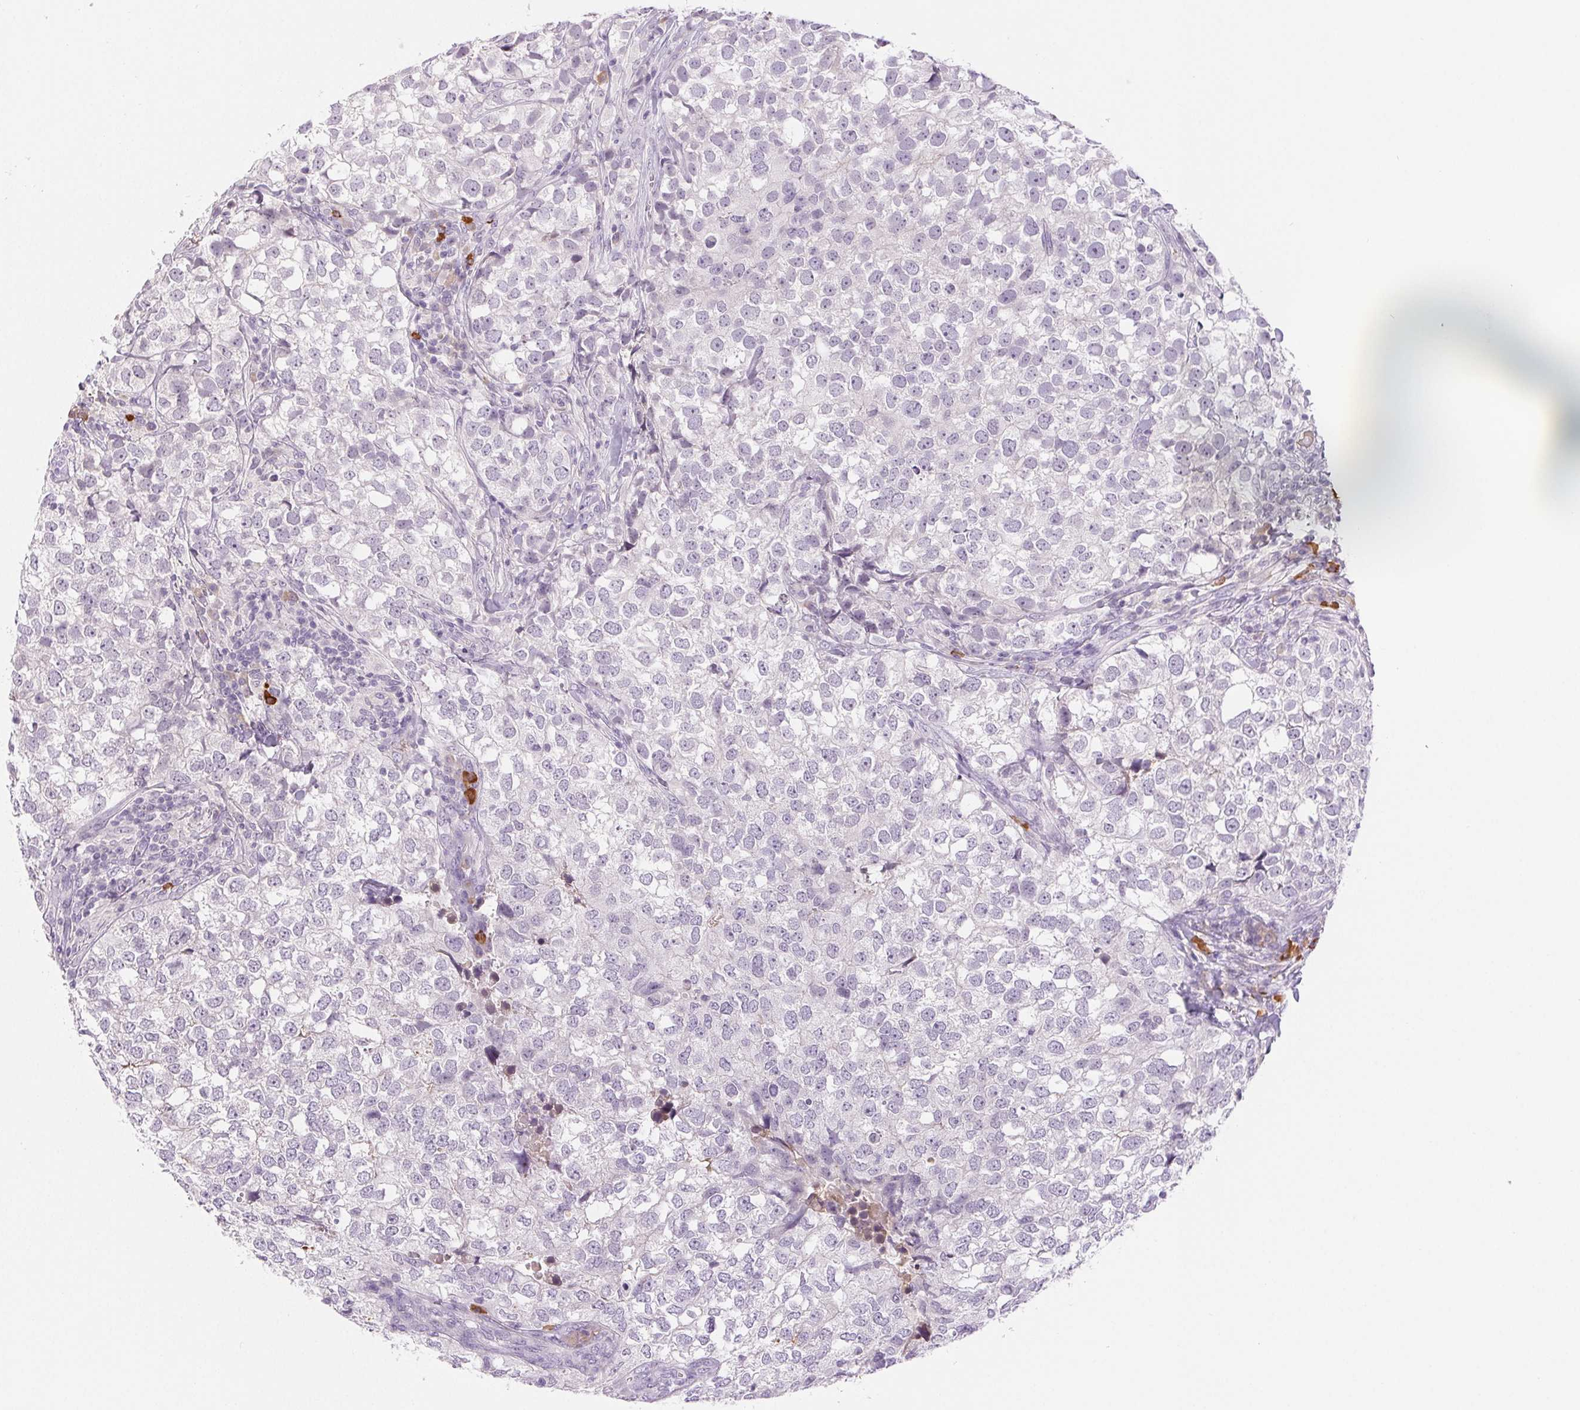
{"staining": {"intensity": "negative", "quantity": "none", "location": "none"}, "tissue": "breast cancer", "cell_type": "Tumor cells", "image_type": "cancer", "snomed": [{"axis": "morphology", "description": "Duct carcinoma"}, {"axis": "topography", "description": "Breast"}], "caption": "IHC histopathology image of human breast cancer (intraductal carcinoma) stained for a protein (brown), which demonstrates no positivity in tumor cells.", "gene": "IFIT1B", "patient": {"sex": "female", "age": 30}}